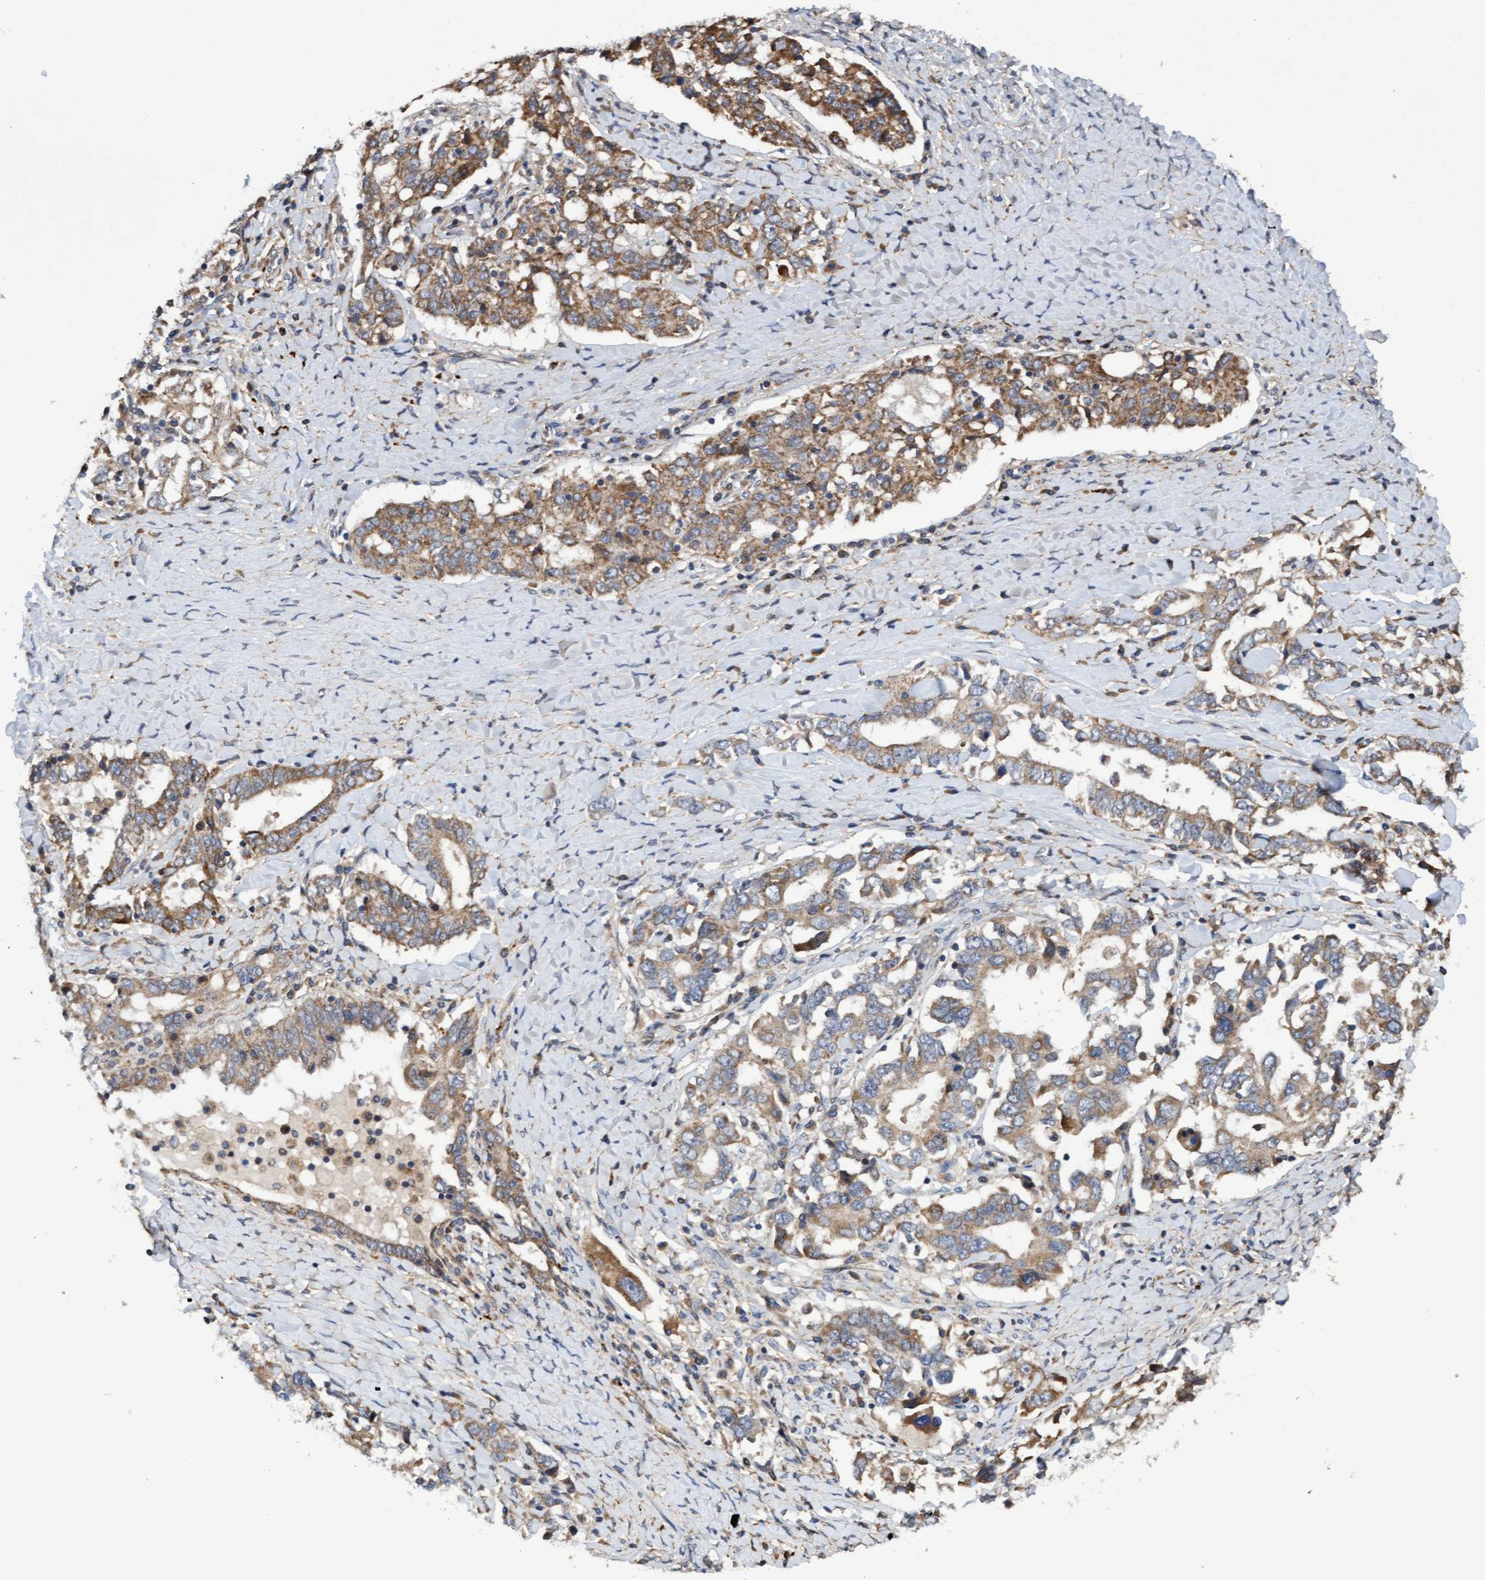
{"staining": {"intensity": "moderate", "quantity": ">75%", "location": "cytoplasmic/membranous"}, "tissue": "ovarian cancer", "cell_type": "Tumor cells", "image_type": "cancer", "snomed": [{"axis": "morphology", "description": "Carcinoma, endometroid"}, {"axis": "topography", "description": "Ovary"}], "caption": "This photomicrograph reveals endometroid carcinoma (ovarian) stained with IHC to label a protein in brown. The cytoplasmic/membranous of tumor cells show moderate positivity for the protein. Nuclei are counter-stained blue.", "gene": "ELP5", "patient": {"sex": "female", "age": 62}}